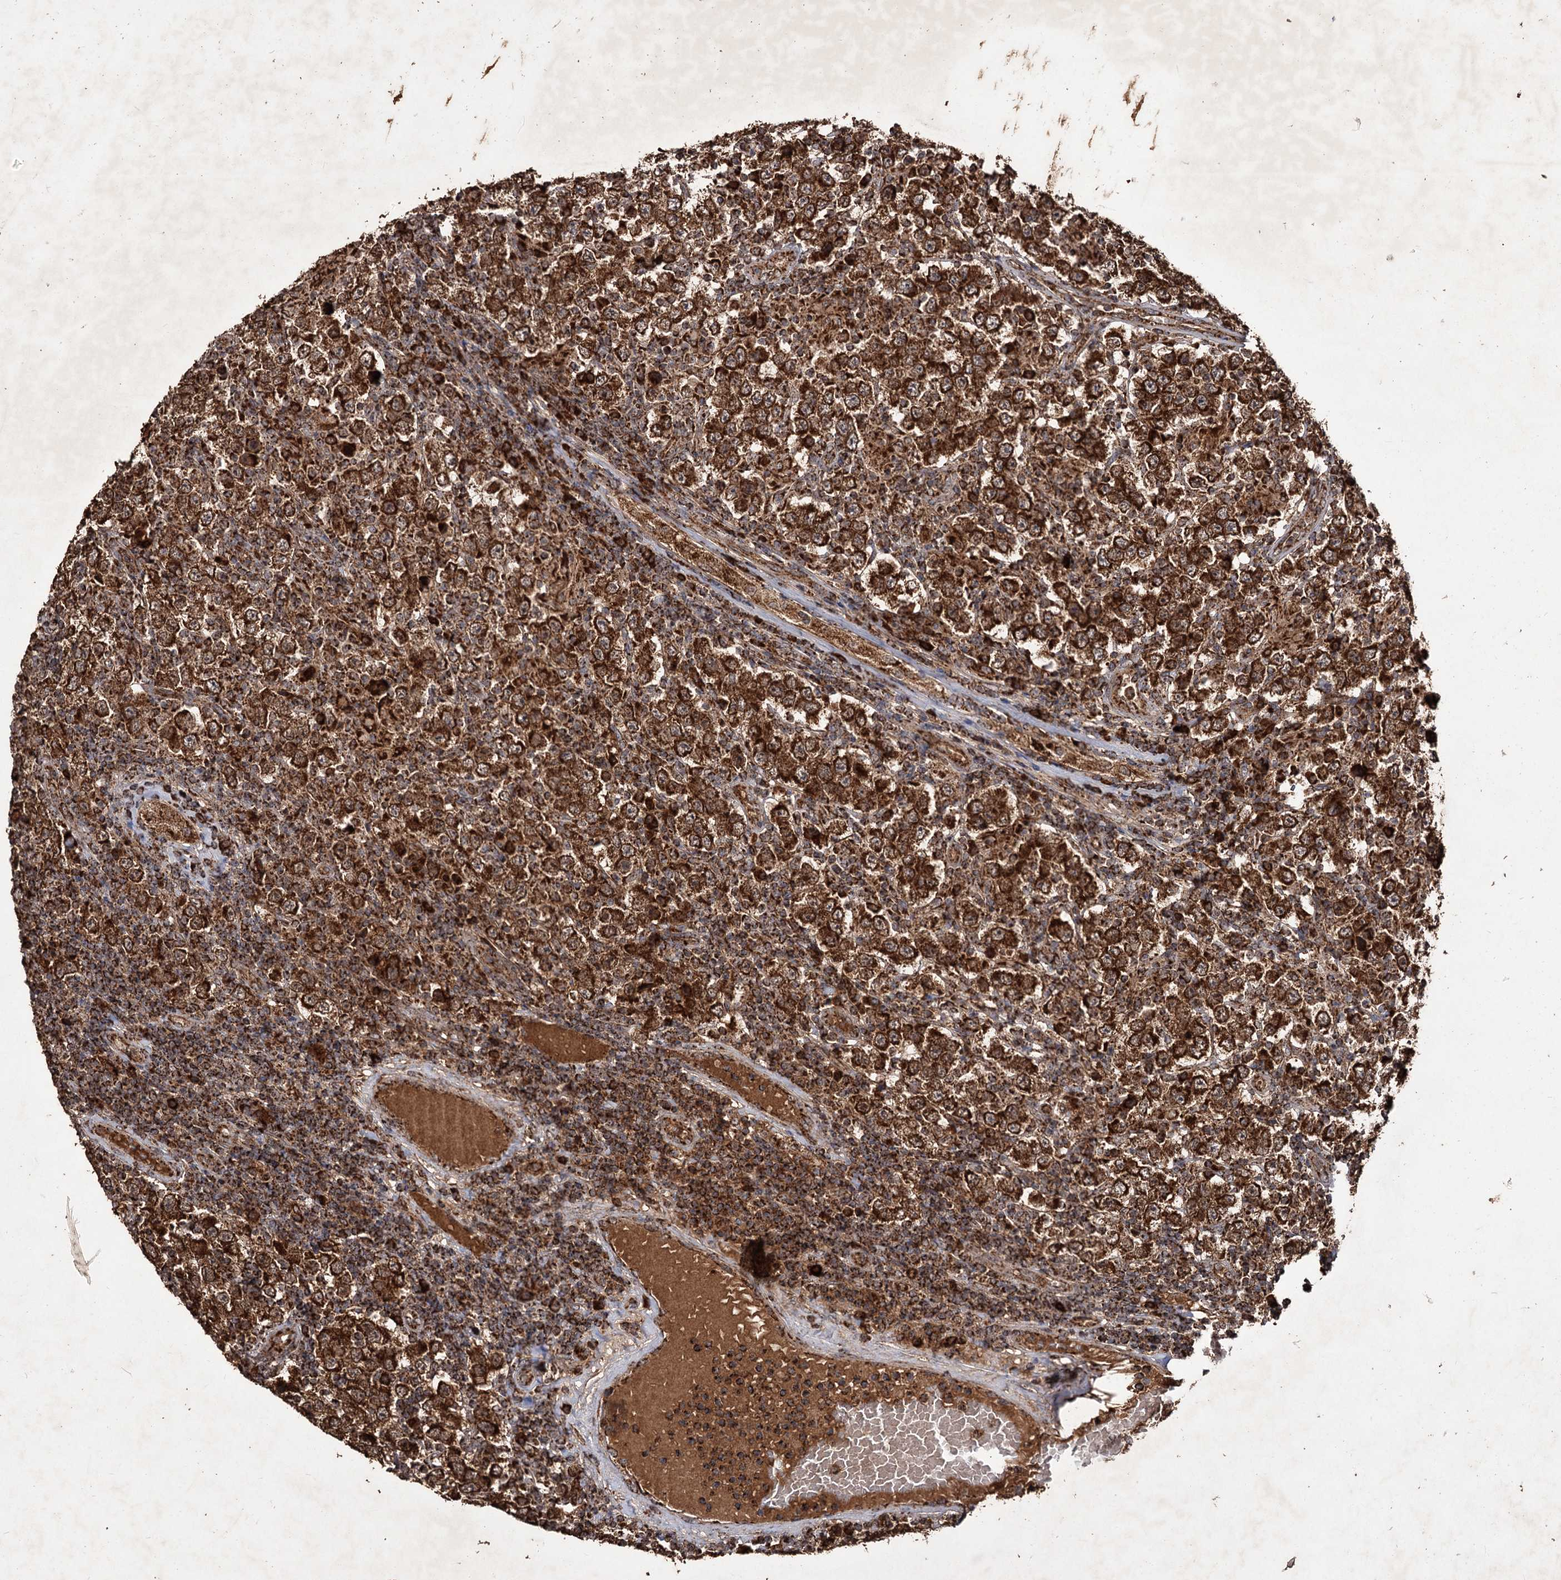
{"staining": {"intensity": "strong", "quantity": ">75%", "location": "cytoplasmic/membranous"}, "tissue": "testis cancer", "cell_type": "Tumor cells", "image_type": "cancer", "snomed": [{"axis": "morphology", "description": "Normal tissue, NOS"}, {"axis": "morphology", "description": "Urothelial carcinoma, High grade"}, {"axis": "morphology", "description": "Seminoma, NOS"}, {"axis": "morphology", "description": "Carcinoma, Embryonal, NOS"}, {"axis": "topography", "description": "Urinary bladder"}, {"axis": "topography", "description": "Testis"}], "caption": "This histopathology image reveals immunohistochemistry (IHC) staining of human testis embryonal carcinoma, with high strong cytoplasmic/membranous staining in about >75% of tumor cells.", "gene": "IPO4", "patient": {"sex": "male", "age": 41}}